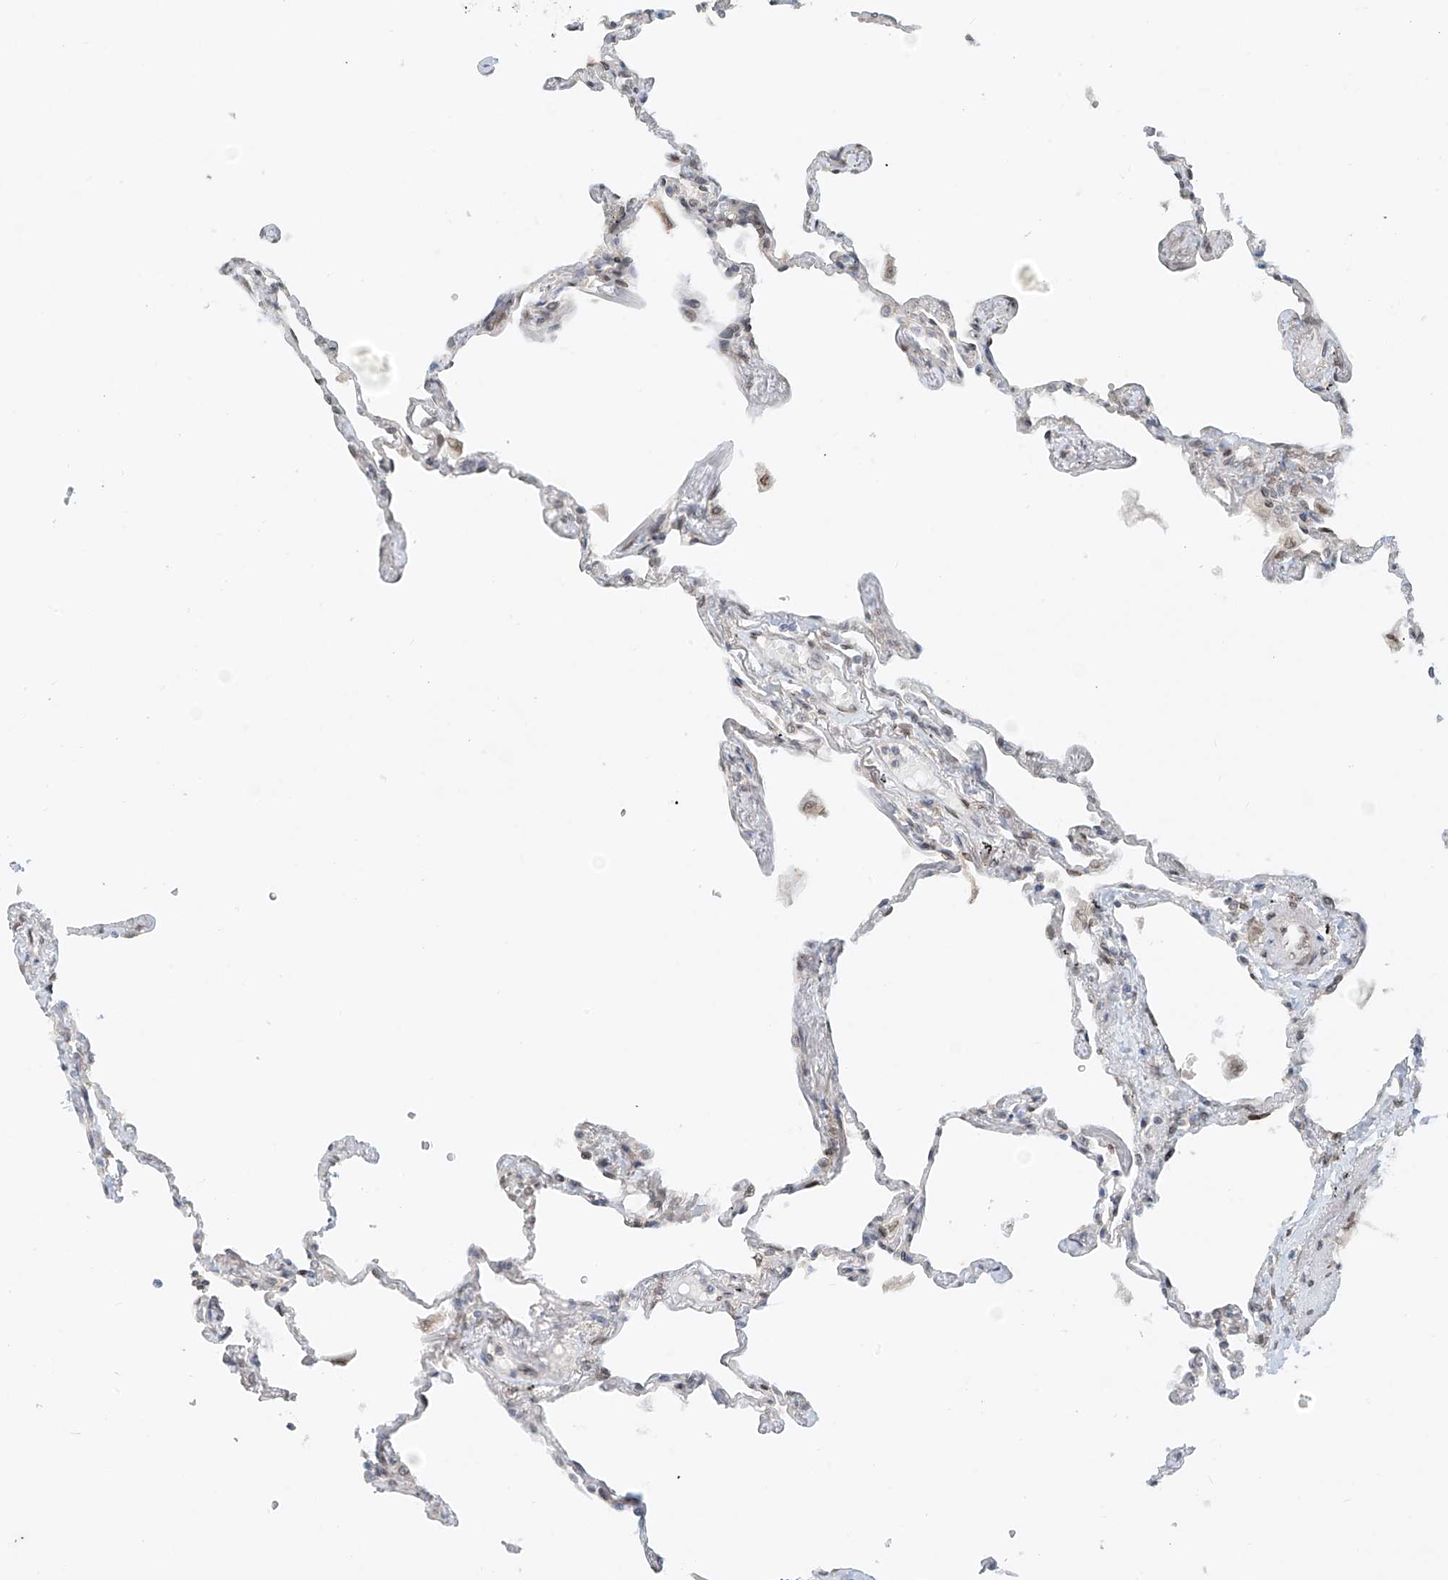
{"staining": {"intensity": "weak", "quantity": "<25%", "location": "nuclear"}, "tissue": "lung", "cell_type": "Alveolar cells", "image_type": "normal", "snomed": [{"axis": "morphology", "description": "Normal tissue, NOS"}, {"axis": "topography", "description": "Lung"}], "caption": "IHC of benign lung displays no positivity in alveolar cells. Brightfield microscopy of immunohistochemistry stained with DAB (3,3'-diaminobenzidine) (brown) and hematoxylin (blue), captured at high magnification.", "gene": "STARD9", "patient": {"sex": "female", "age": 67}}